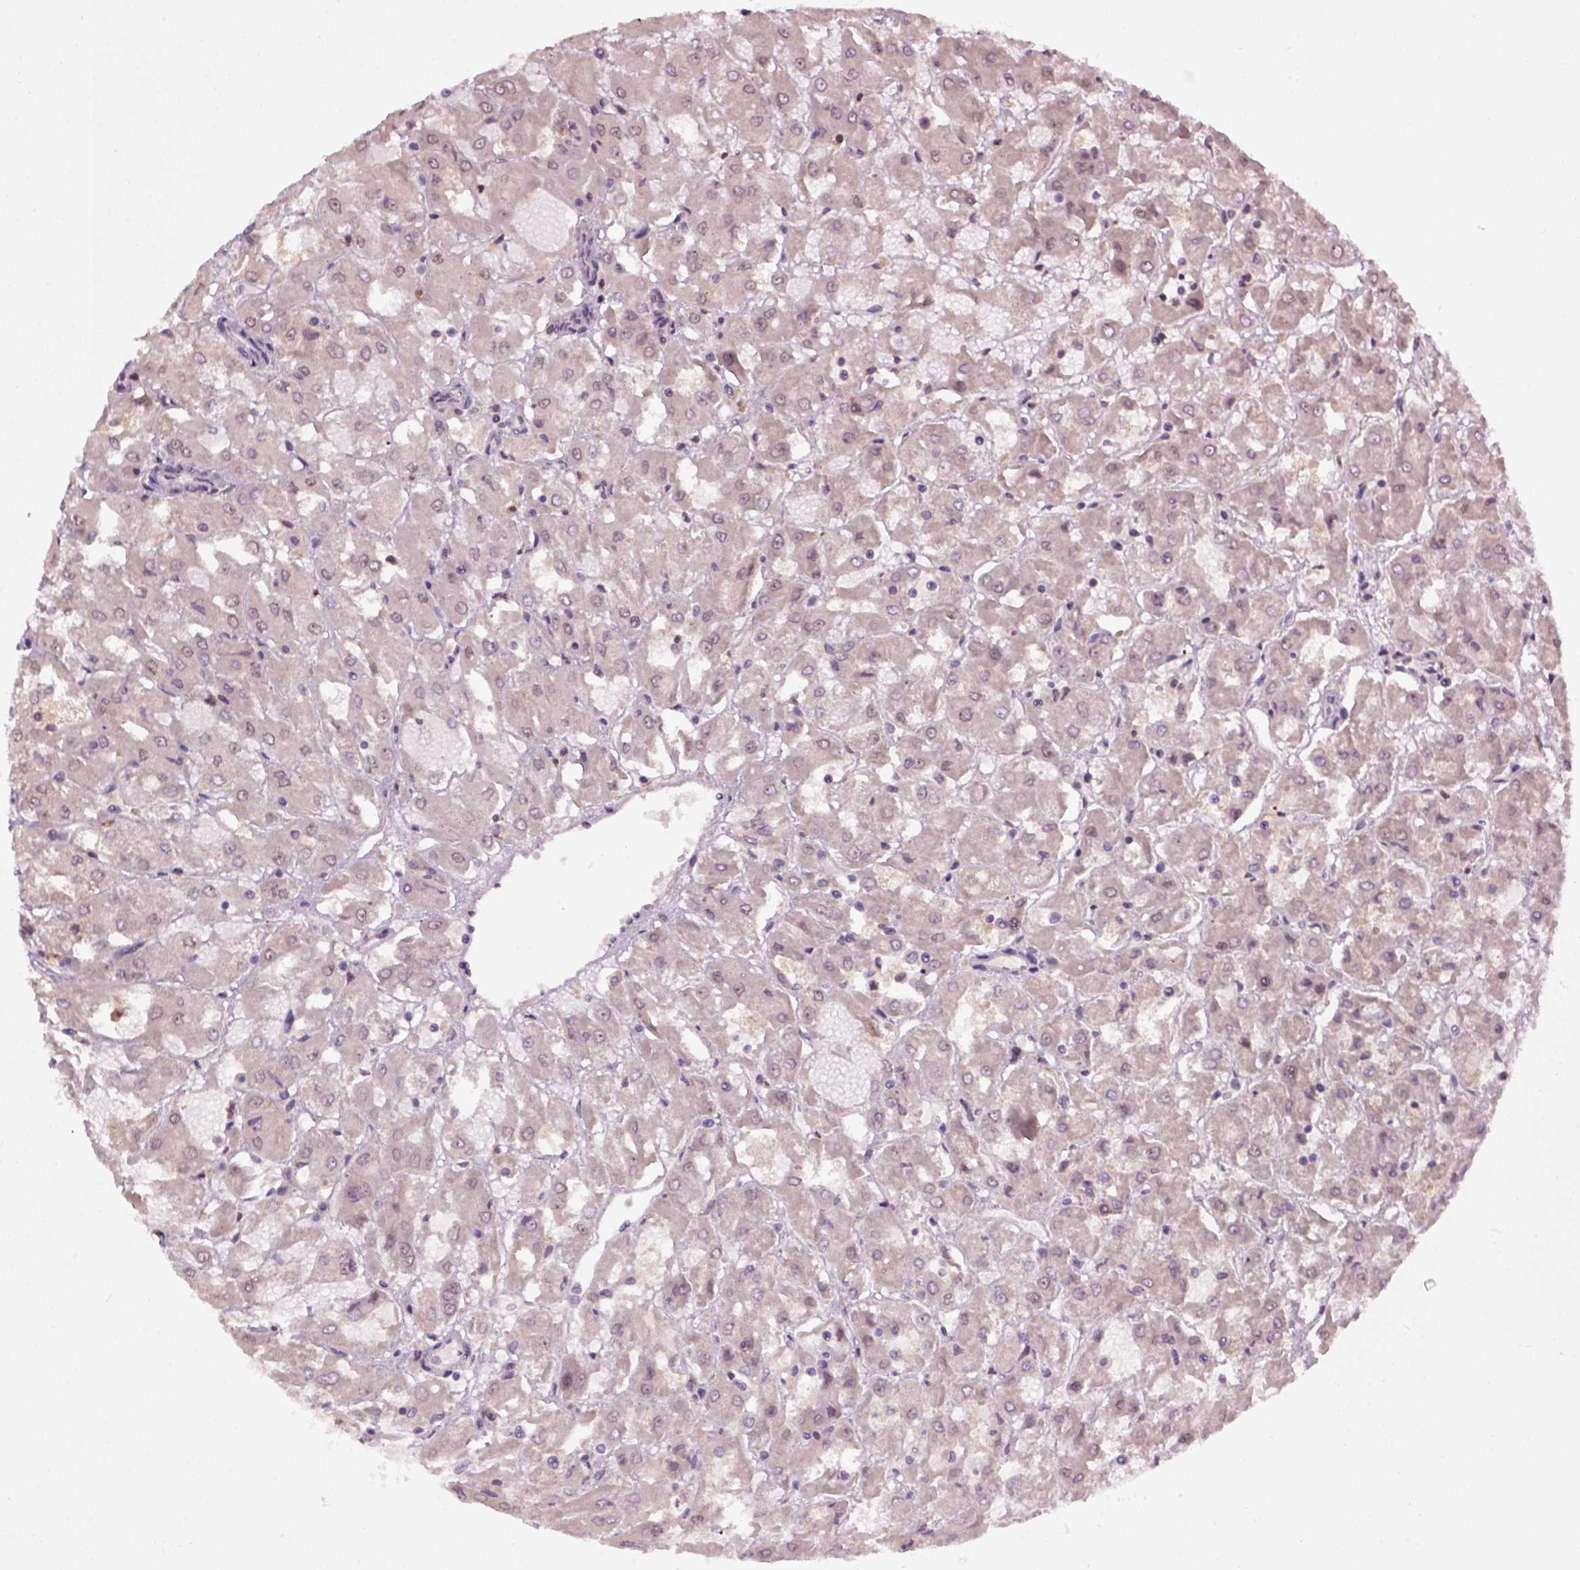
{"staining": {"intensity": "weak", "quantity": "25%-75%", "location": "cytoplasmic/membranous"}, "tissue": "renal cancer", "cell_type": "Tumor cells", "image_type": "cancer", "snomed": [{"axis": "morphology", "description": "Adenocarcinoma, NOS"}, {"axis": "topography", "description": "Kidney"}], "caption": "High-magnification brightfield microscopy of renal cancer (adenocarcinoma) stained with DAB (brown) and counterstained with hematoxylin (blue). tumor cells exhibit weak cytoplasmic/membranous expression is present in approximately25%-75% of cells.", "gene": "RAB43", "patient": {"sex": "male", "age": 72}}